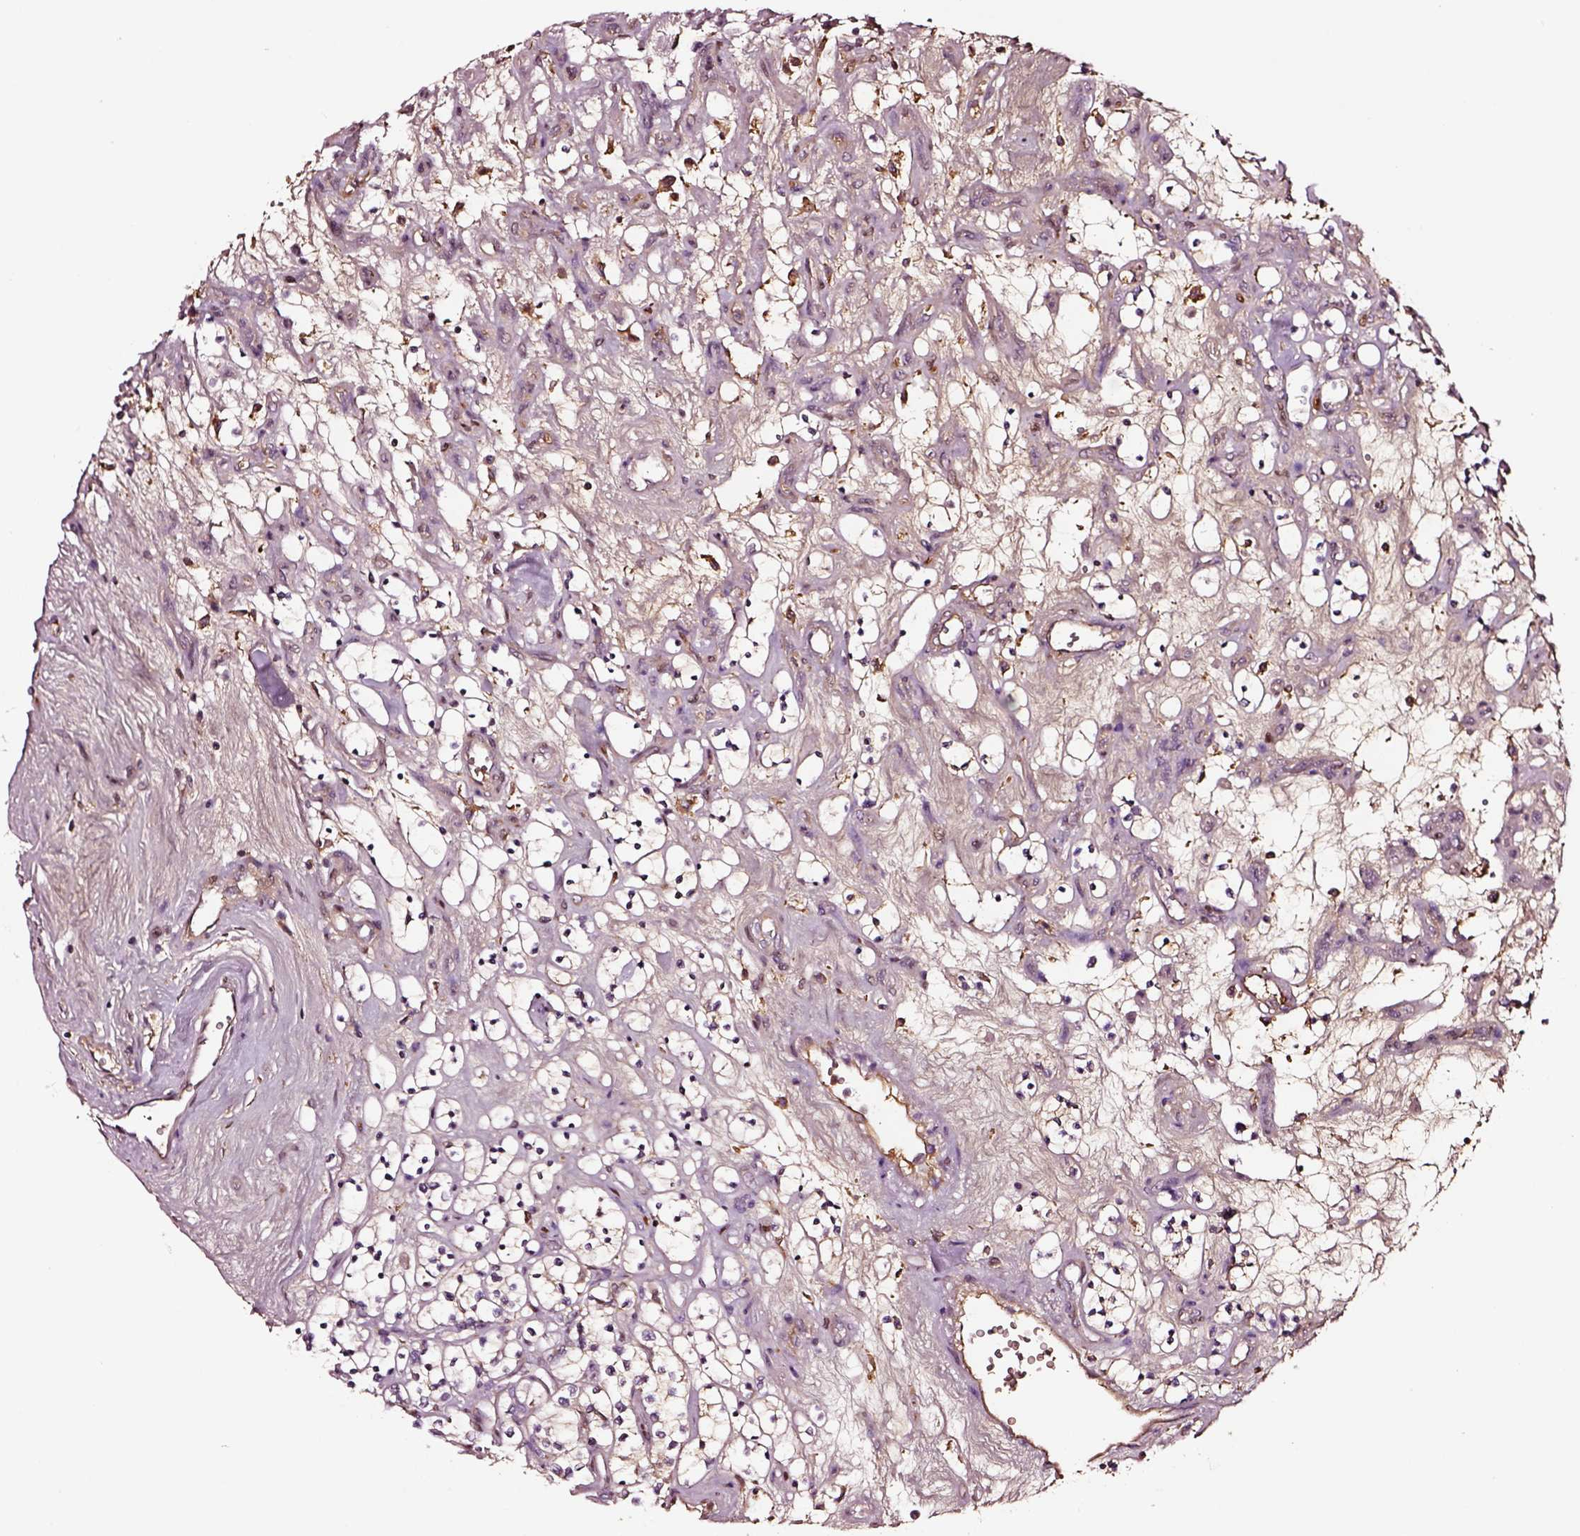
{"staining": {"intensity": "weak", "quantity": "25%-75%", "location": "cytoplasmic/membranous"}, "tissue": "renal cancer", "cell_type": "Tumor cells", "image_type": "cancer", "snomed": [{"axis": "morphology", "description": "Adenocarcinoma, NOS"}, {"axis": "topography", "description": "Kidney"}], "caption": "Weak cytoplasmic/membranous staining for a protein is identified in approximately 25%-75% of tumor cells of adenocarcinoma (renal) using IHC.", "gene": "TF", "patient": {"sex": "female", "age": 69}}